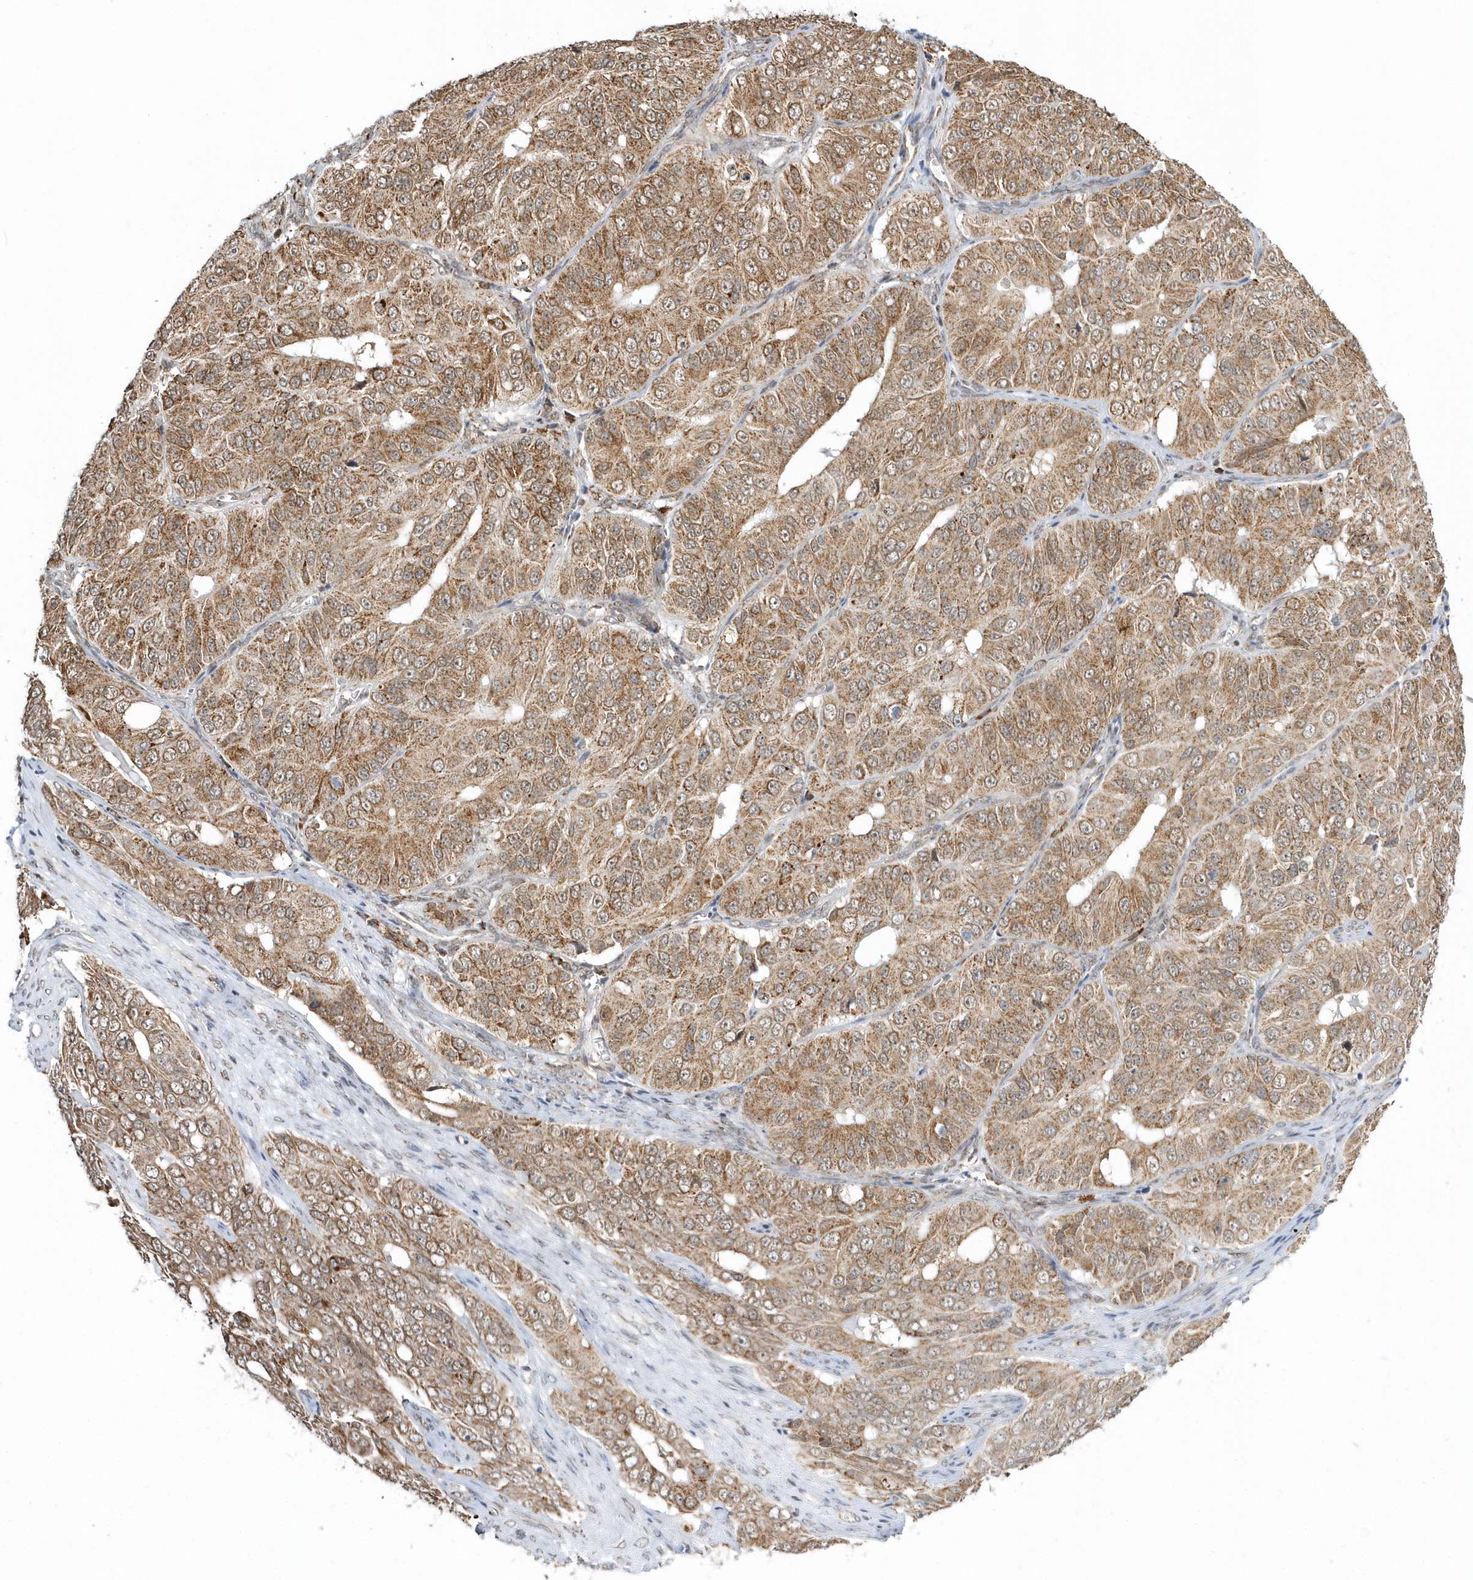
{"staining": {"intensity": "moderate", "quantity": ">75%", "location": "cytoplasmic/membranous"}, "tissue": "ovarian cancer", "cell_type": "Tumor cells", "image_type": "cancer", "snomed": [{"axis": "morphology", "description": "Carcinoma, endometroid"}, {"axis": "topography", "description": "Ovary"}], "caption": "Immunohistochemistry (IHC) (DAB (3,3'-diaminobenzidine)) staining of ovarian cancer demonstrates moderate cytoplasmic/membranous protein staining in approximately >75% of tumor cells.", "gene": "PSMD6", "patient": {"sex": "female", "age": 51}}